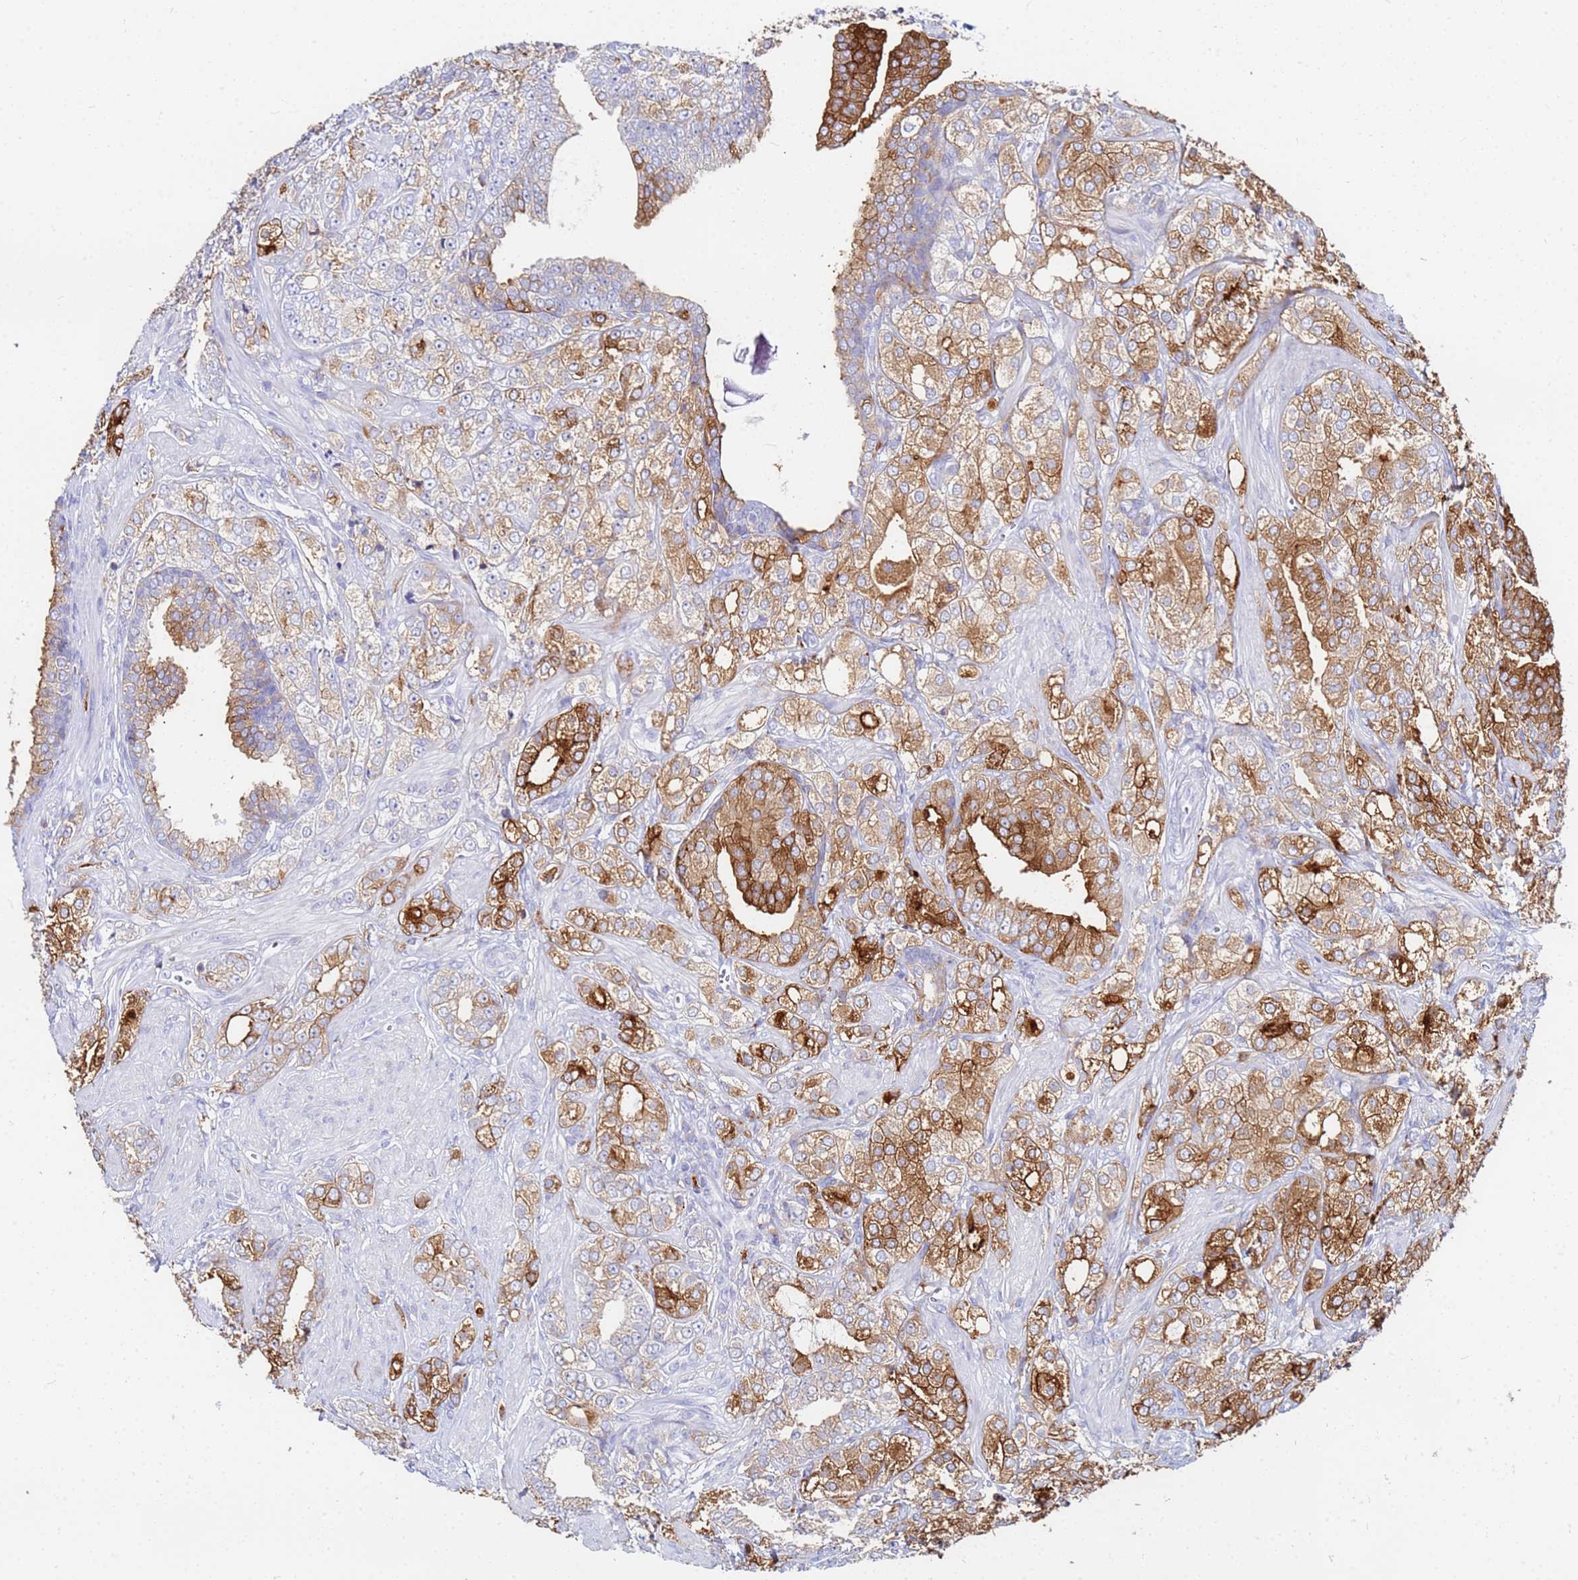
{"staining": {"intensity": "strong", "quantity": ">75%", "location": "cytoplasmic/membranous"}, "tissue": "prostate cancer", "cell_type": "Tumor cells", "image_type": "cancer", "snomed": [{"axis": "morphology", "description": "Adenocarcinoma, High grade"}, {"axis": "topography", "description": "Prostate"}], "caption": "Strong cytoplasmic/membranous protein staining is identified in about >75% of tumor cells in prostate high-grade adenocarcinoma.", "gene": "BASP1", "patient": {"sex": "male", "age": 50}}